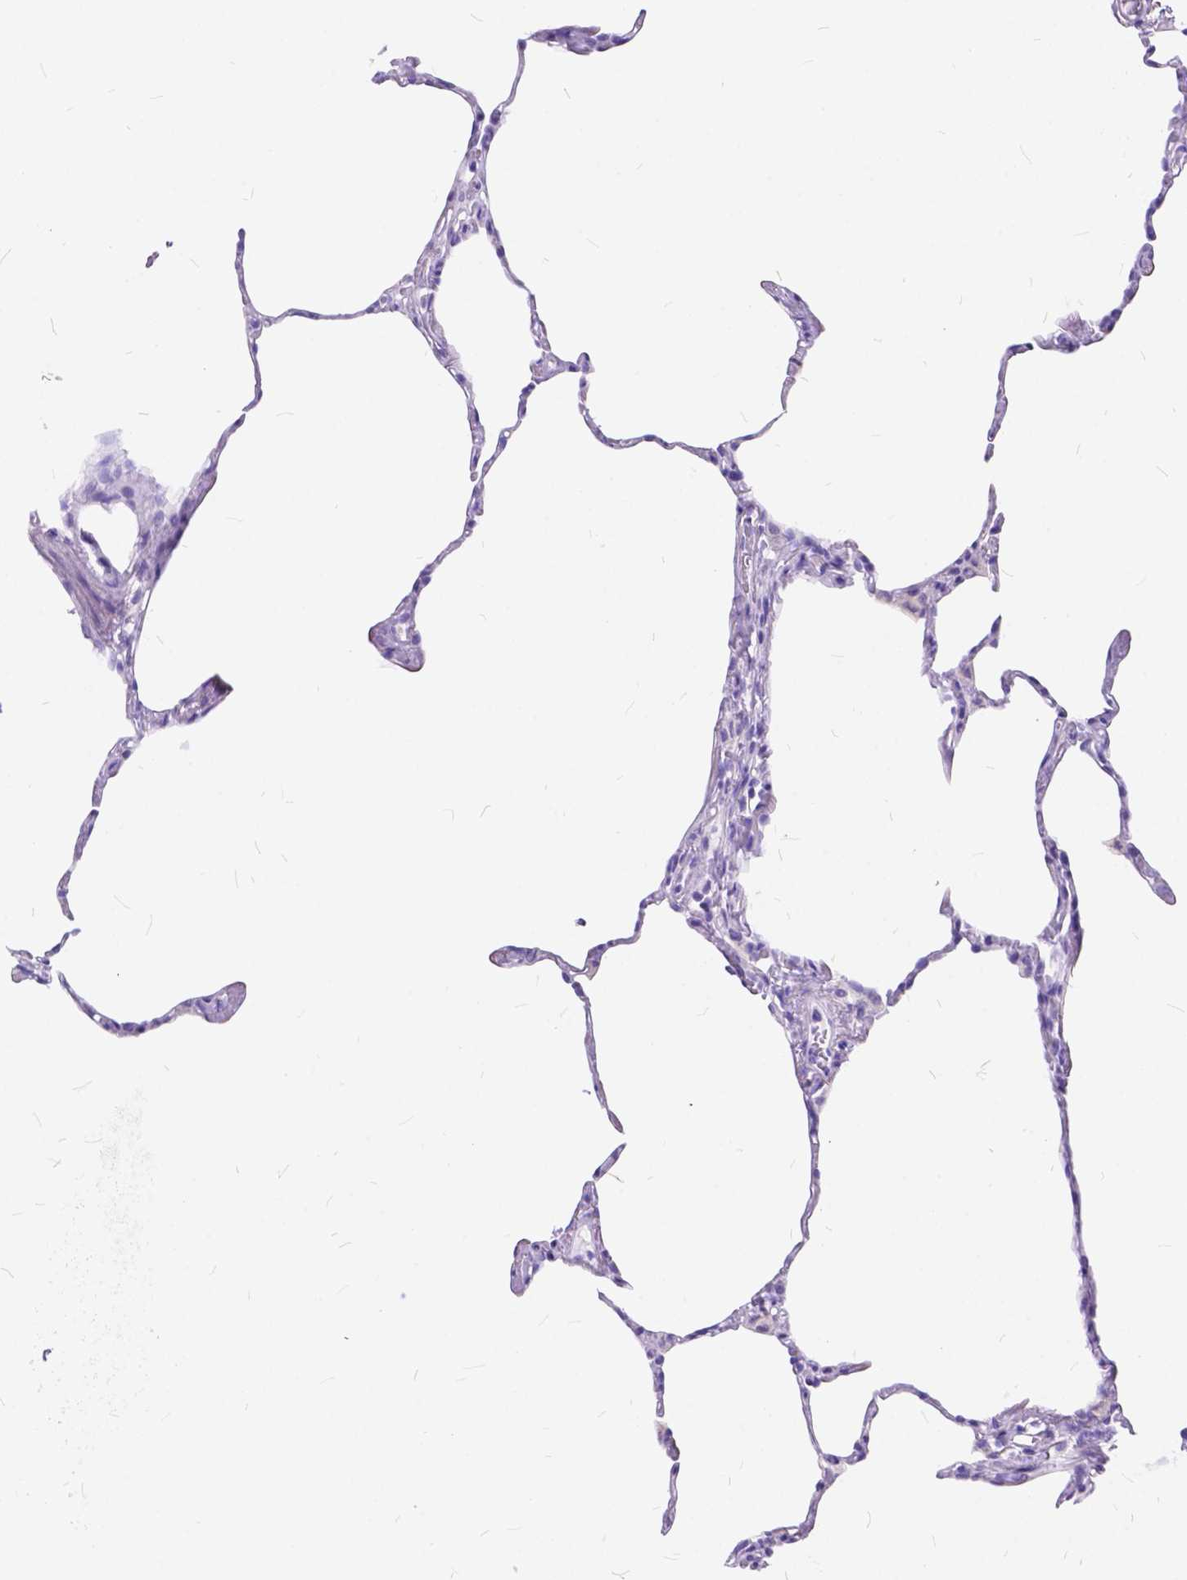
{"staining": {"intensity": "negative", "quantity": "none", "location": "none"}, "tissue": "lung", "cell_type": "Alveolar cells", "image_type": "normal", "snomed": [{"axis": "morphology", "description": "Normal tissue, NOS"}, {"axis": "topography", "description": "Lung"}], "caption": "Image shows no protein expression in alveolar cells of benign lung.", "gene": "FOXL2", "patient": {"sex": "male", "age": 65}}